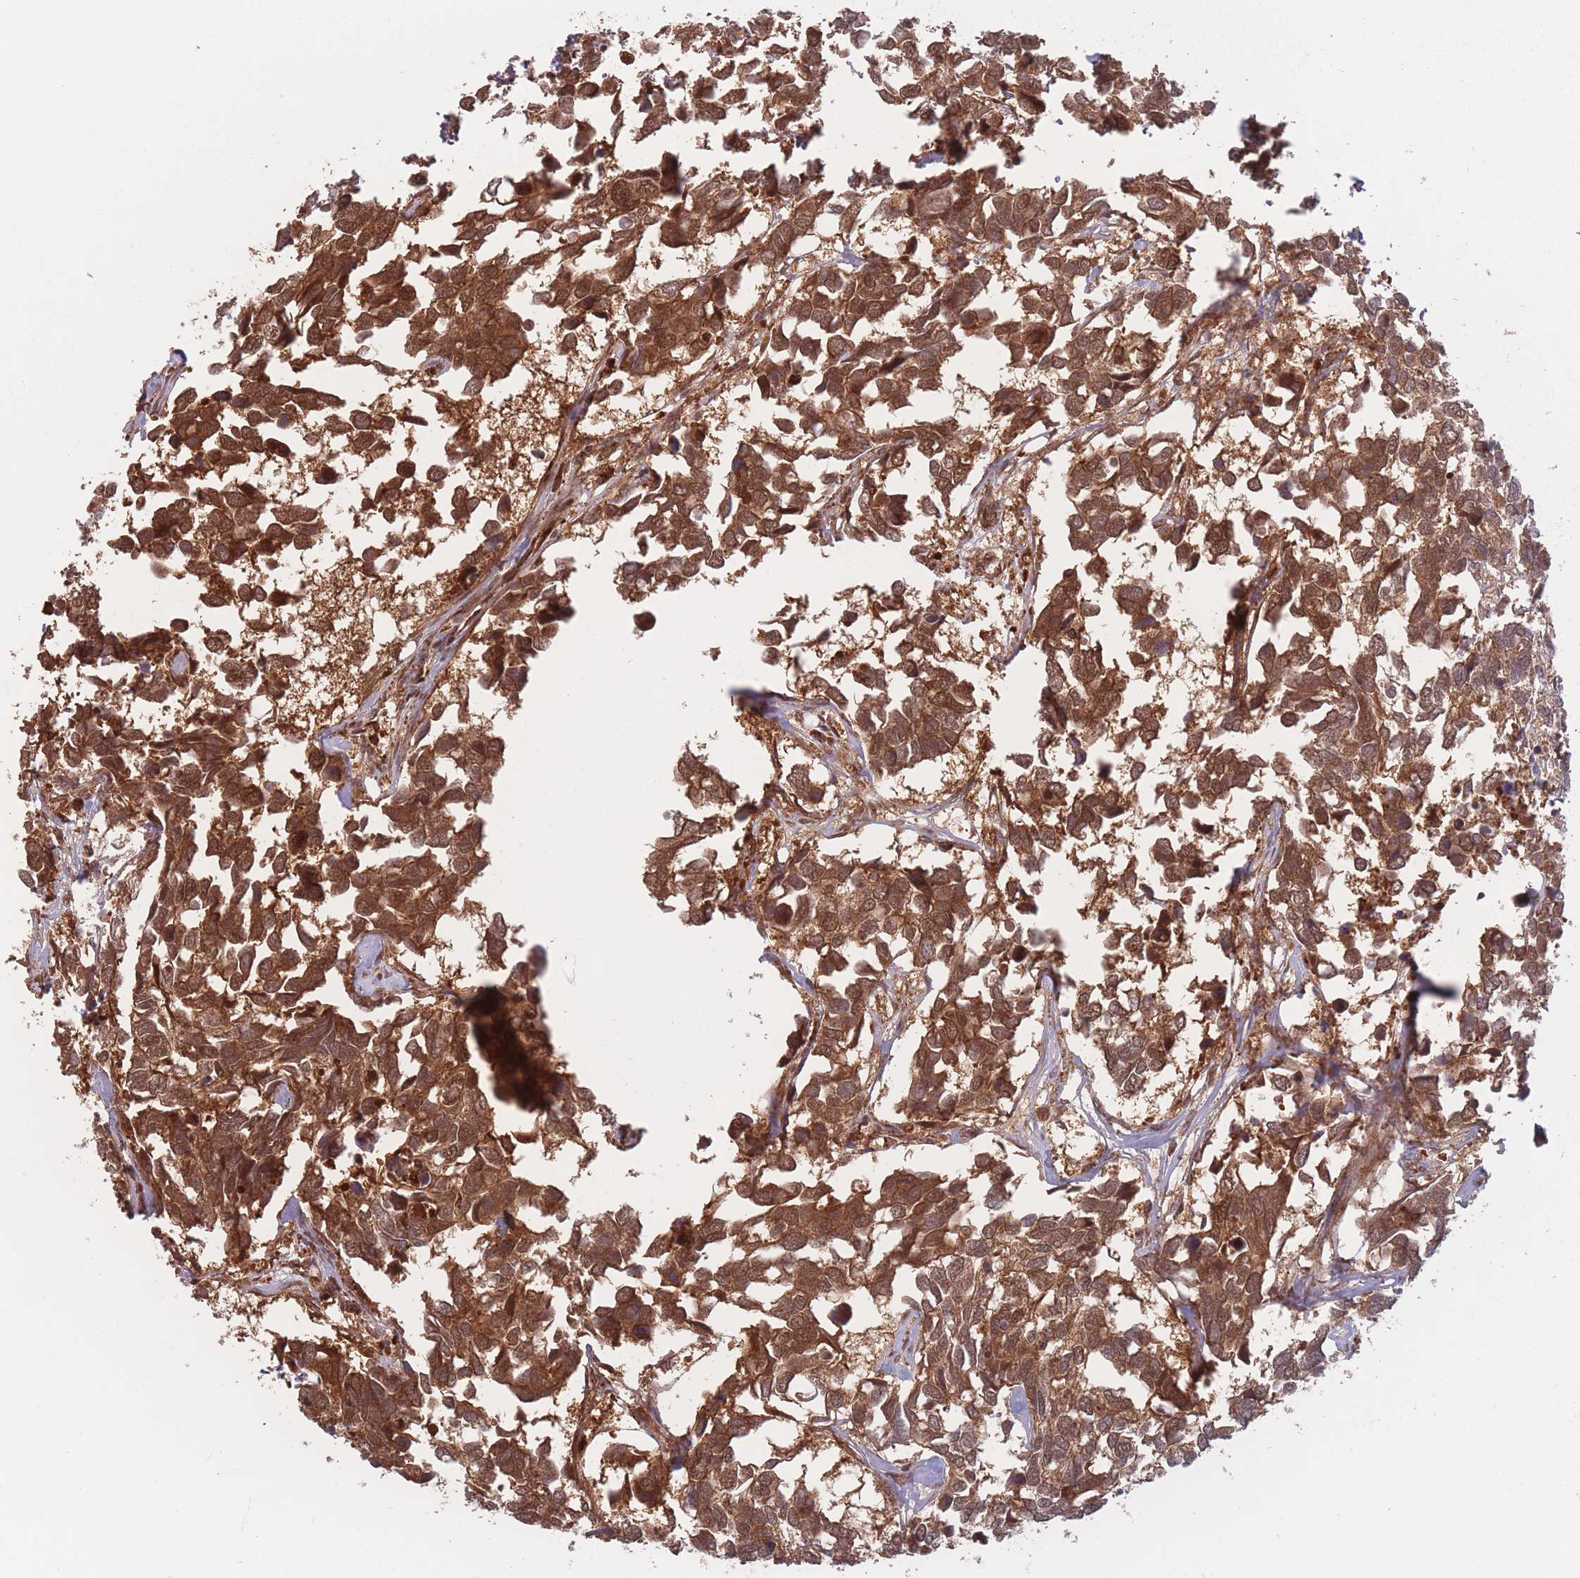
{"staining": {"intensity": "strong", "quantity": ">75%", "location": "cytoplasmic/membranous"}, "tissue": "breast cancer", "cell_type": "Tumor cells", "image_type": "cancer", "snomed": [{"axis": "morphology", "description": "Duct carcinoma"}, {"axis": "topography", "description": "Breast"}], "caption": "Immunohistochemical staining of human breast cancer (invasive ductal carcinoma) exhibits high levels of strong cytoplasmic/membranous positivity in approximately >75% of tumor cells.", "gene": "PODXL2", "patient": {"sex": "female", "age": 83}}